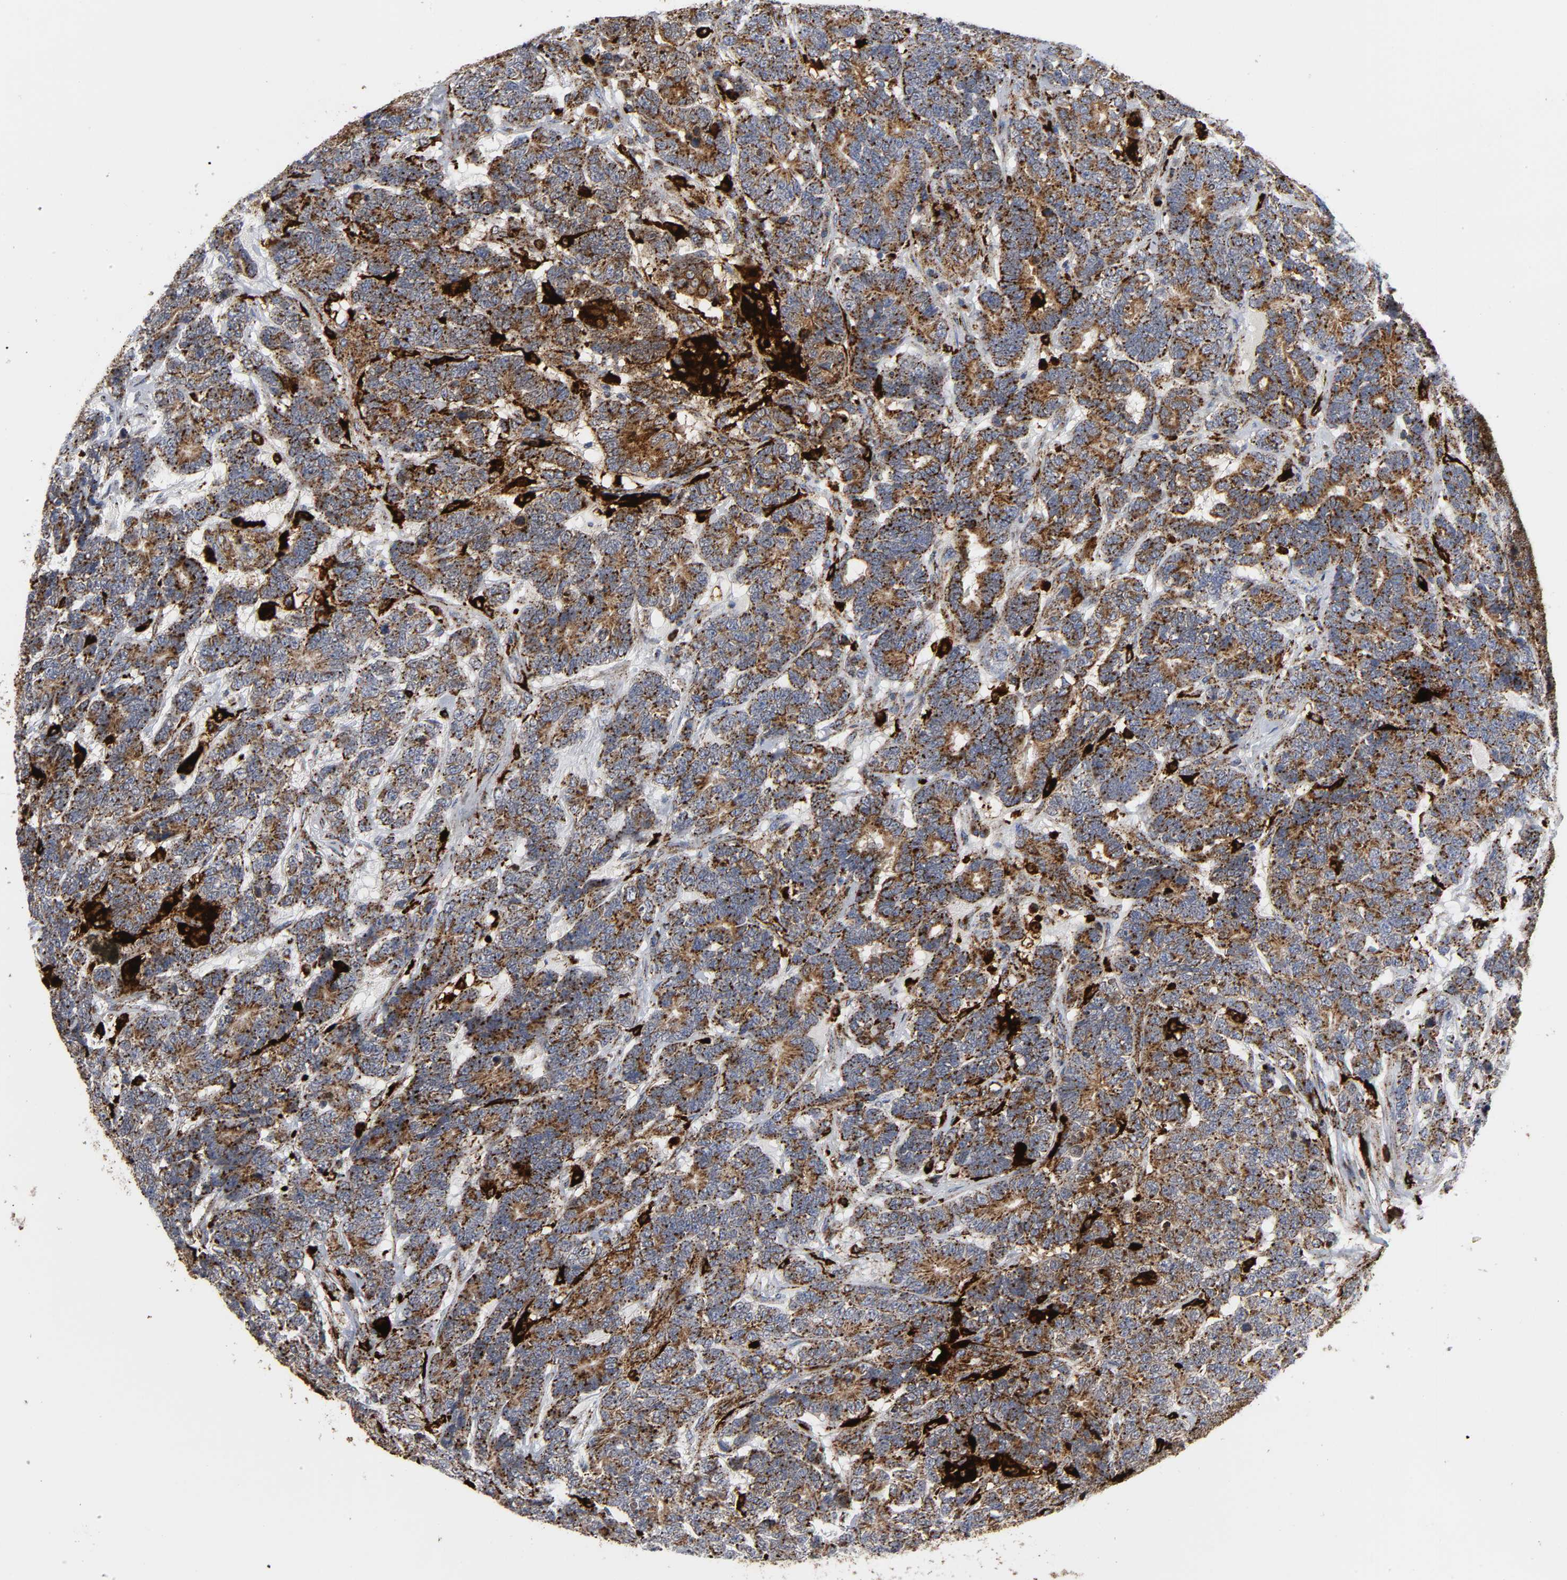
{"staining": {"intensity": "strong", "quantity": ">75%", "location": "cytoplasmic/membranous"}, "tissue": "testis cancer", "cell_type": "Tumor cells", "image_type": "cancer", "snomed": [{"axis": "morphology", "description": "Carcinoma, Embryonal, NOS"}, {"axis": "topography", "description": "Testis"}], "caption": "A micrograph of human embryonal carcinoma (testis) stained for a protein shows strong cytoplasmic/membranous brown staining in tumor cells.", "gene": "PSAP", "patient": {"sex": "male", "age": 26}}